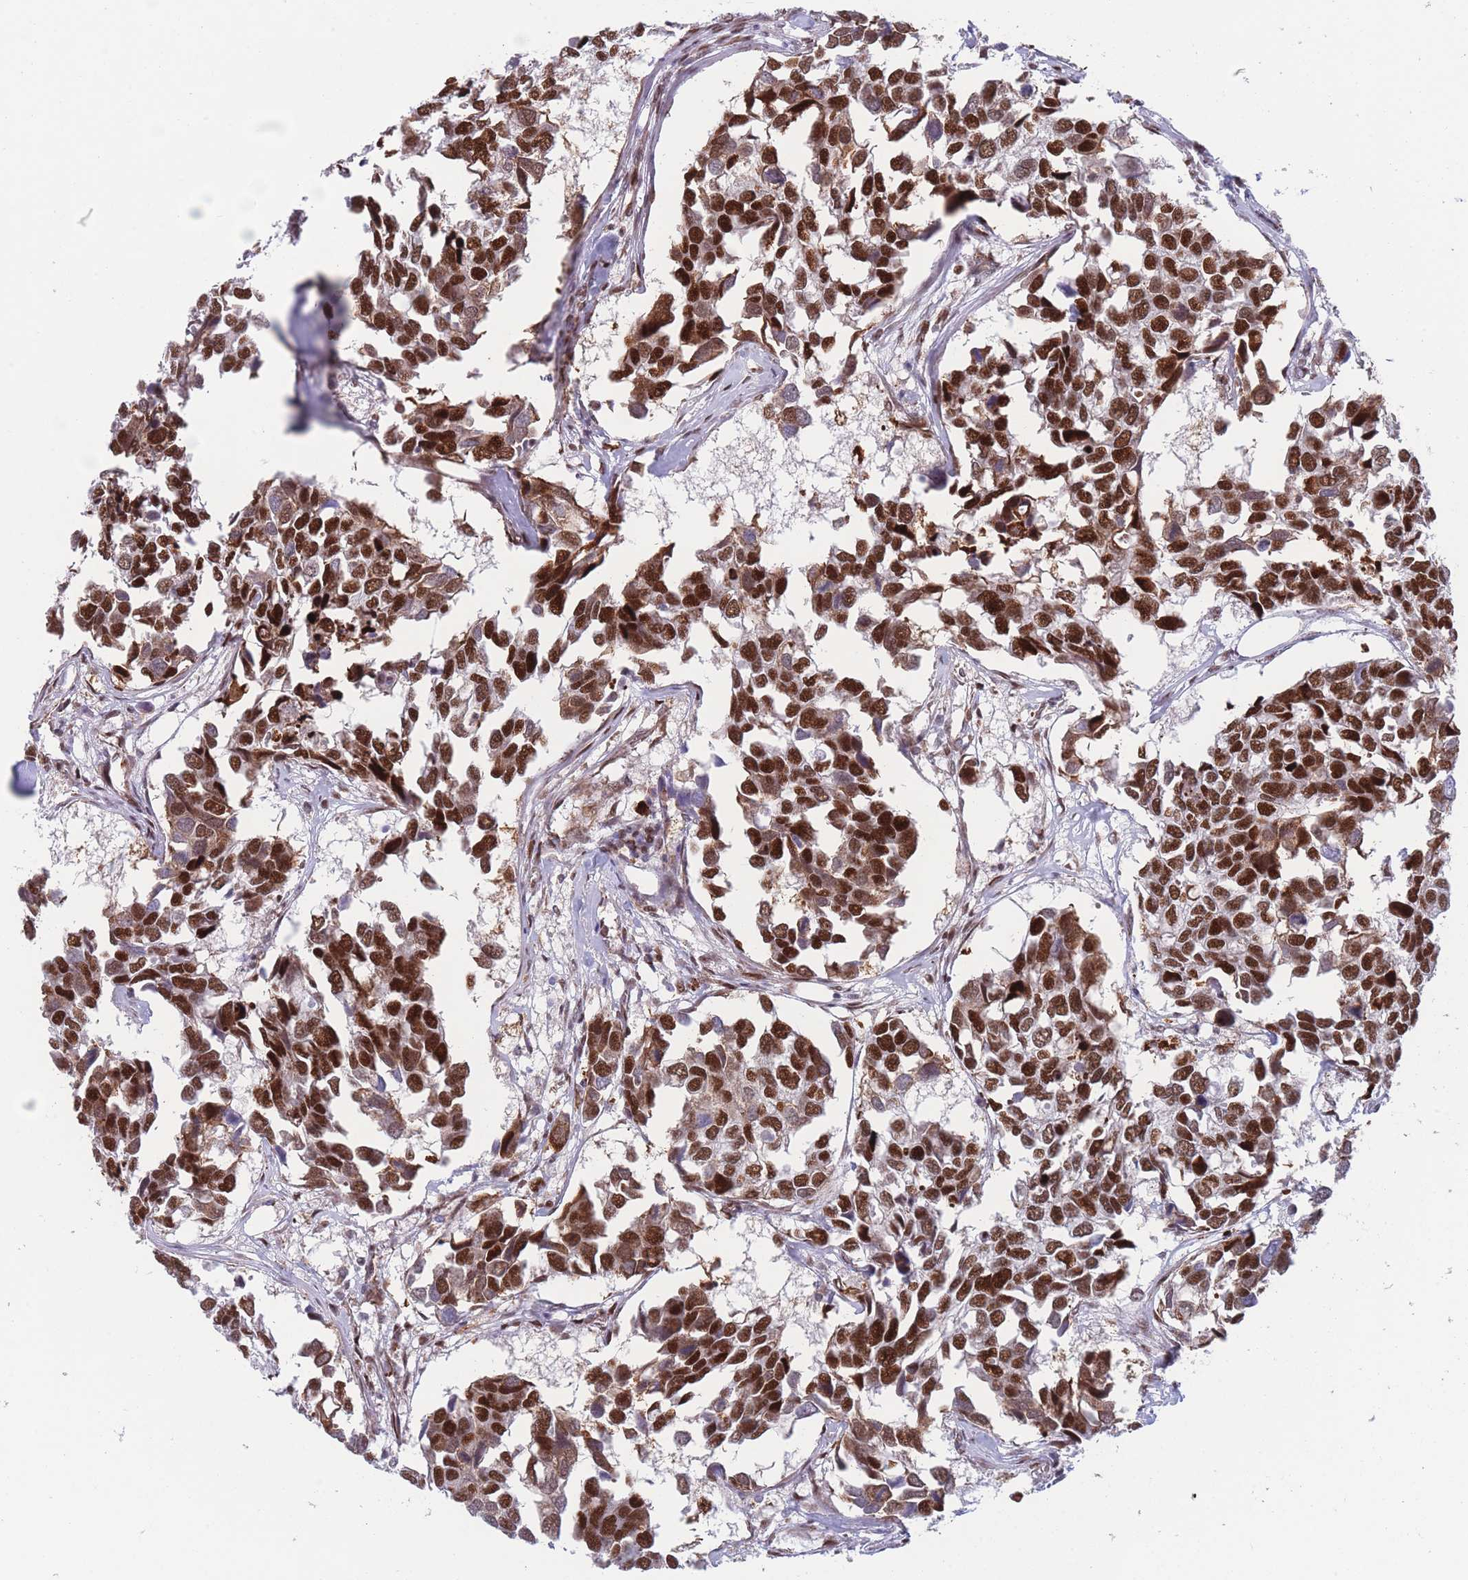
{"staining": {"intensity": "strong", "quantity": ">75%", "location": "nuclear"}, "tissue": "breast cancer", "cell_type": "Tumor cells", "image_type": "cancer", "snomed": [{"axis": "morphology", "description": "Duct carcinoma"}, {"axis": "topography", "description": "Breast"}], "caption": "Strong nuclear protein expression is appreciated in approximately >75% of tumor cells in breast invasive ductal carcinoma. The staining was performed using DAB (3,3'-diaminobenzidine), with brown indicating positive protein expression. Nuclei are stained blue with hematoxylin.", "gene": "DNAJC3", "patient": {"sex": "female", "age": 83}}